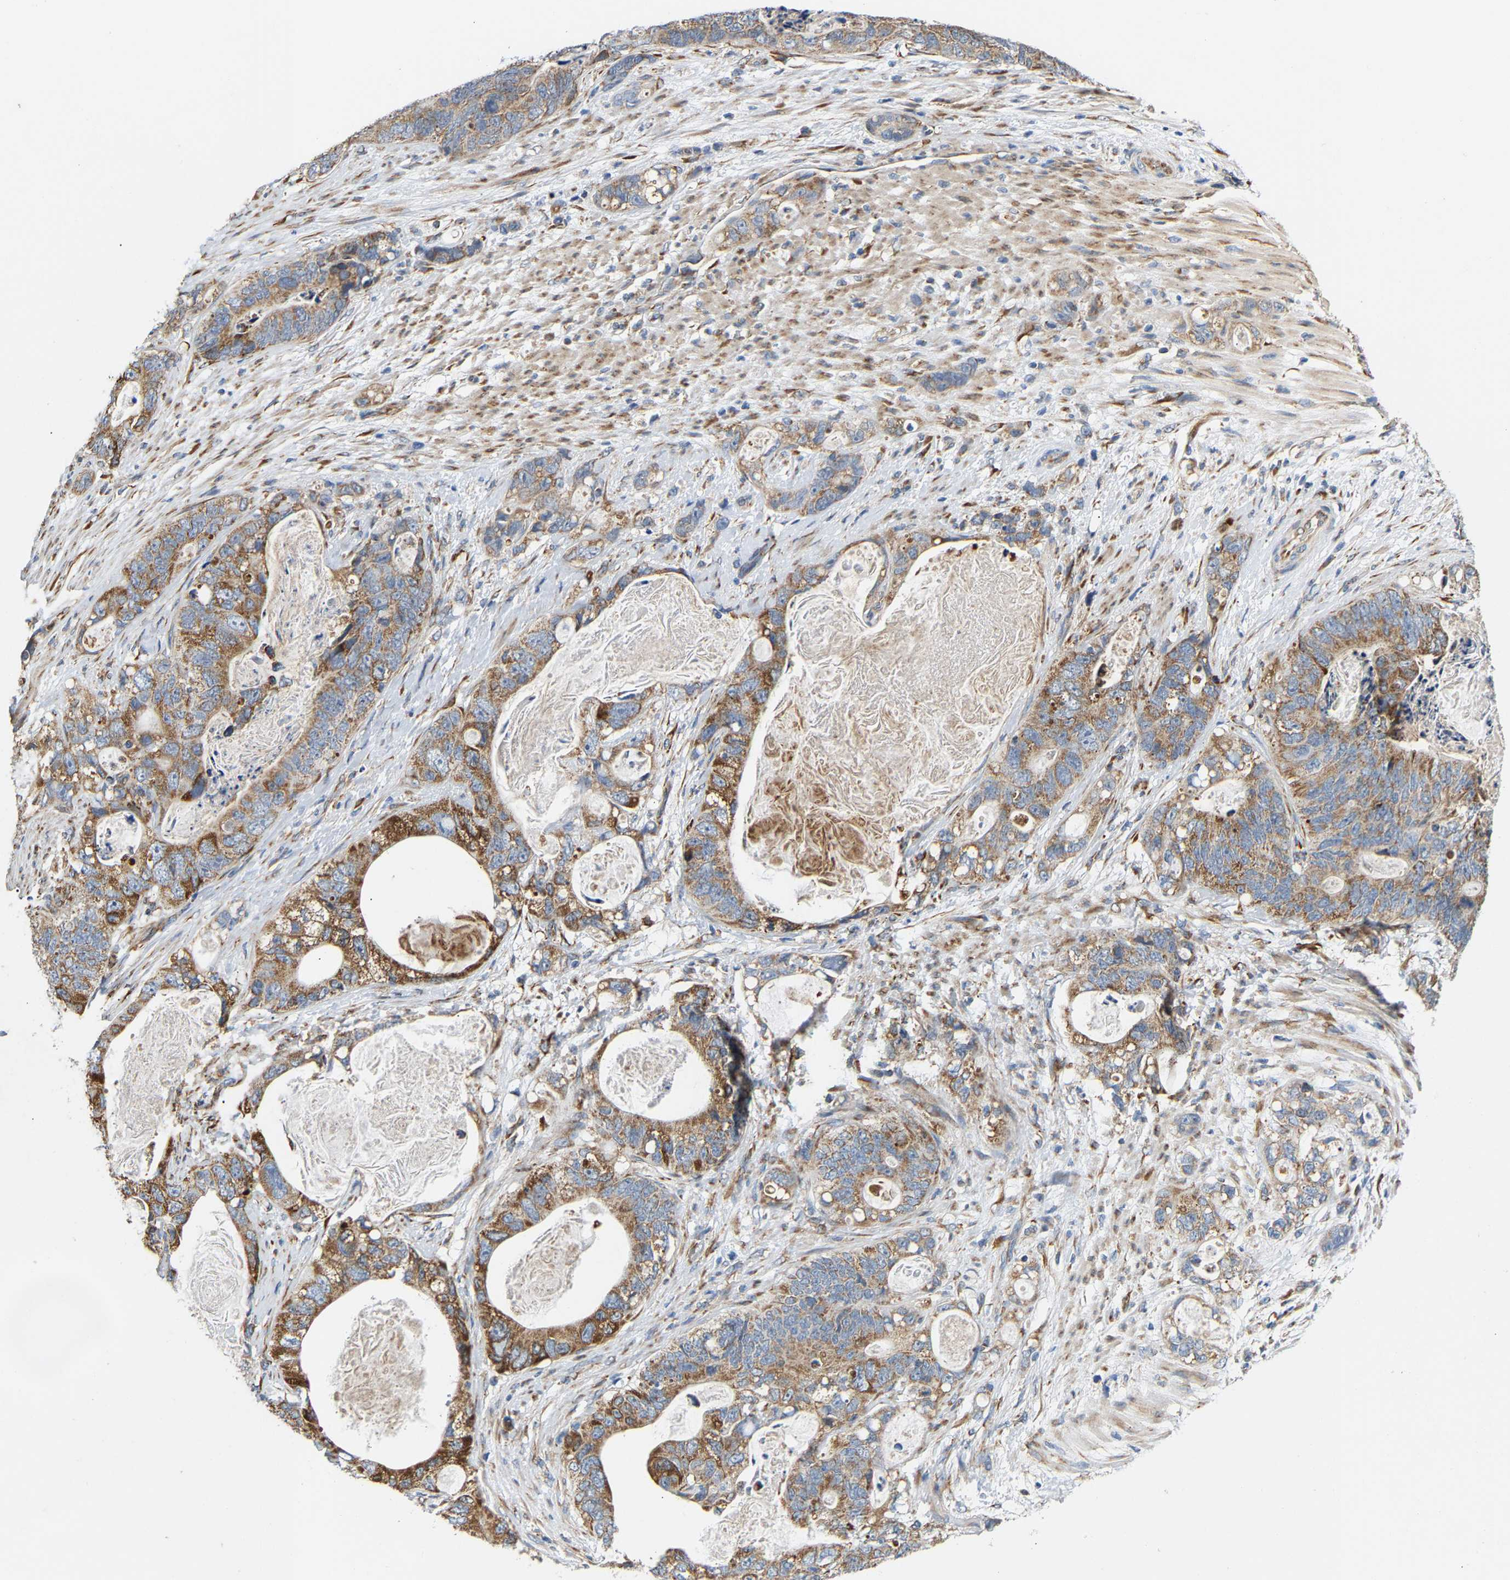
{"staining": {"intensity": "moderate", "quantity": "25%-75%", "location": "cytoplasmic/membranous"}, "tissue": "stomach cancer", "cell_type": "Tumor cells", "image_type": "cancer", "snomed": [{"axis": "morphology", "description": "Normal tissue, NOS"}, {"axis": "morphology", "description": "Adenocarcinoma, NOS"}, {"axis": "topography", "description": "Stomach"}], "caption": "Protein positivity by IHC reveals moderate cytoplasmic/membranous positivity in about 25%-75% of tumor cells in stomach cancer (adenocarcinoma).", "gene": "TMEM168", "patient": {"sex": "female", "age": 89}}